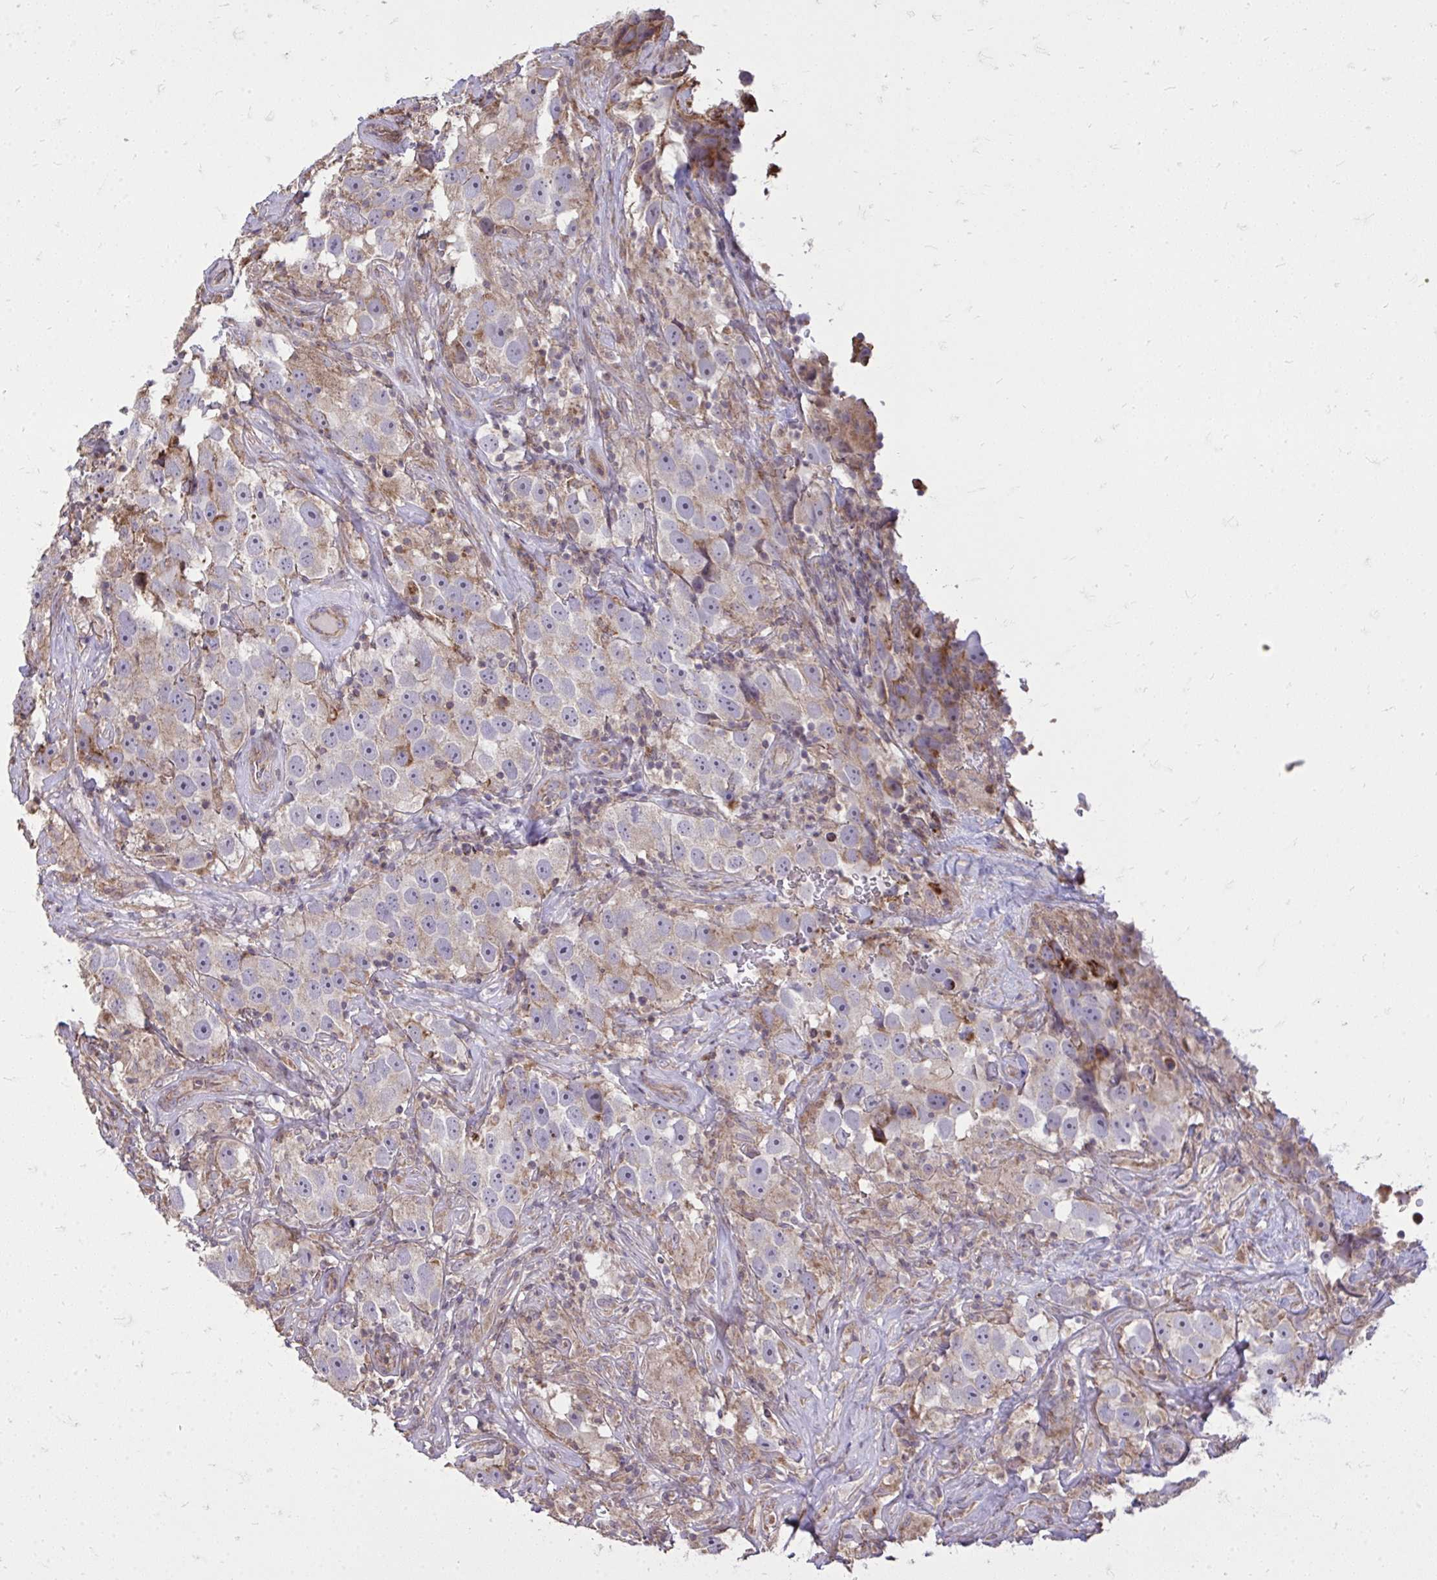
{"staining": {"intensity": "weak", "quantity": "25%-75%", "location": "cytoplasmic/membranous"}, "tissue": "testis cancer", "cell_type": "Tumor cells", "image_type": "cancer", "snomed": [{"axis": "morphology", "description": "Seminoma, NOS"}, {"axis": "topography", "description": "Testis"}], "caption": "The immunohistochemical stain highlights weak cytoplasmic/membranous positivity in tumor cells of testis cancer tissue.", "gene": "SLC7A5", "patient": {"sex": "male", "age": 49}}